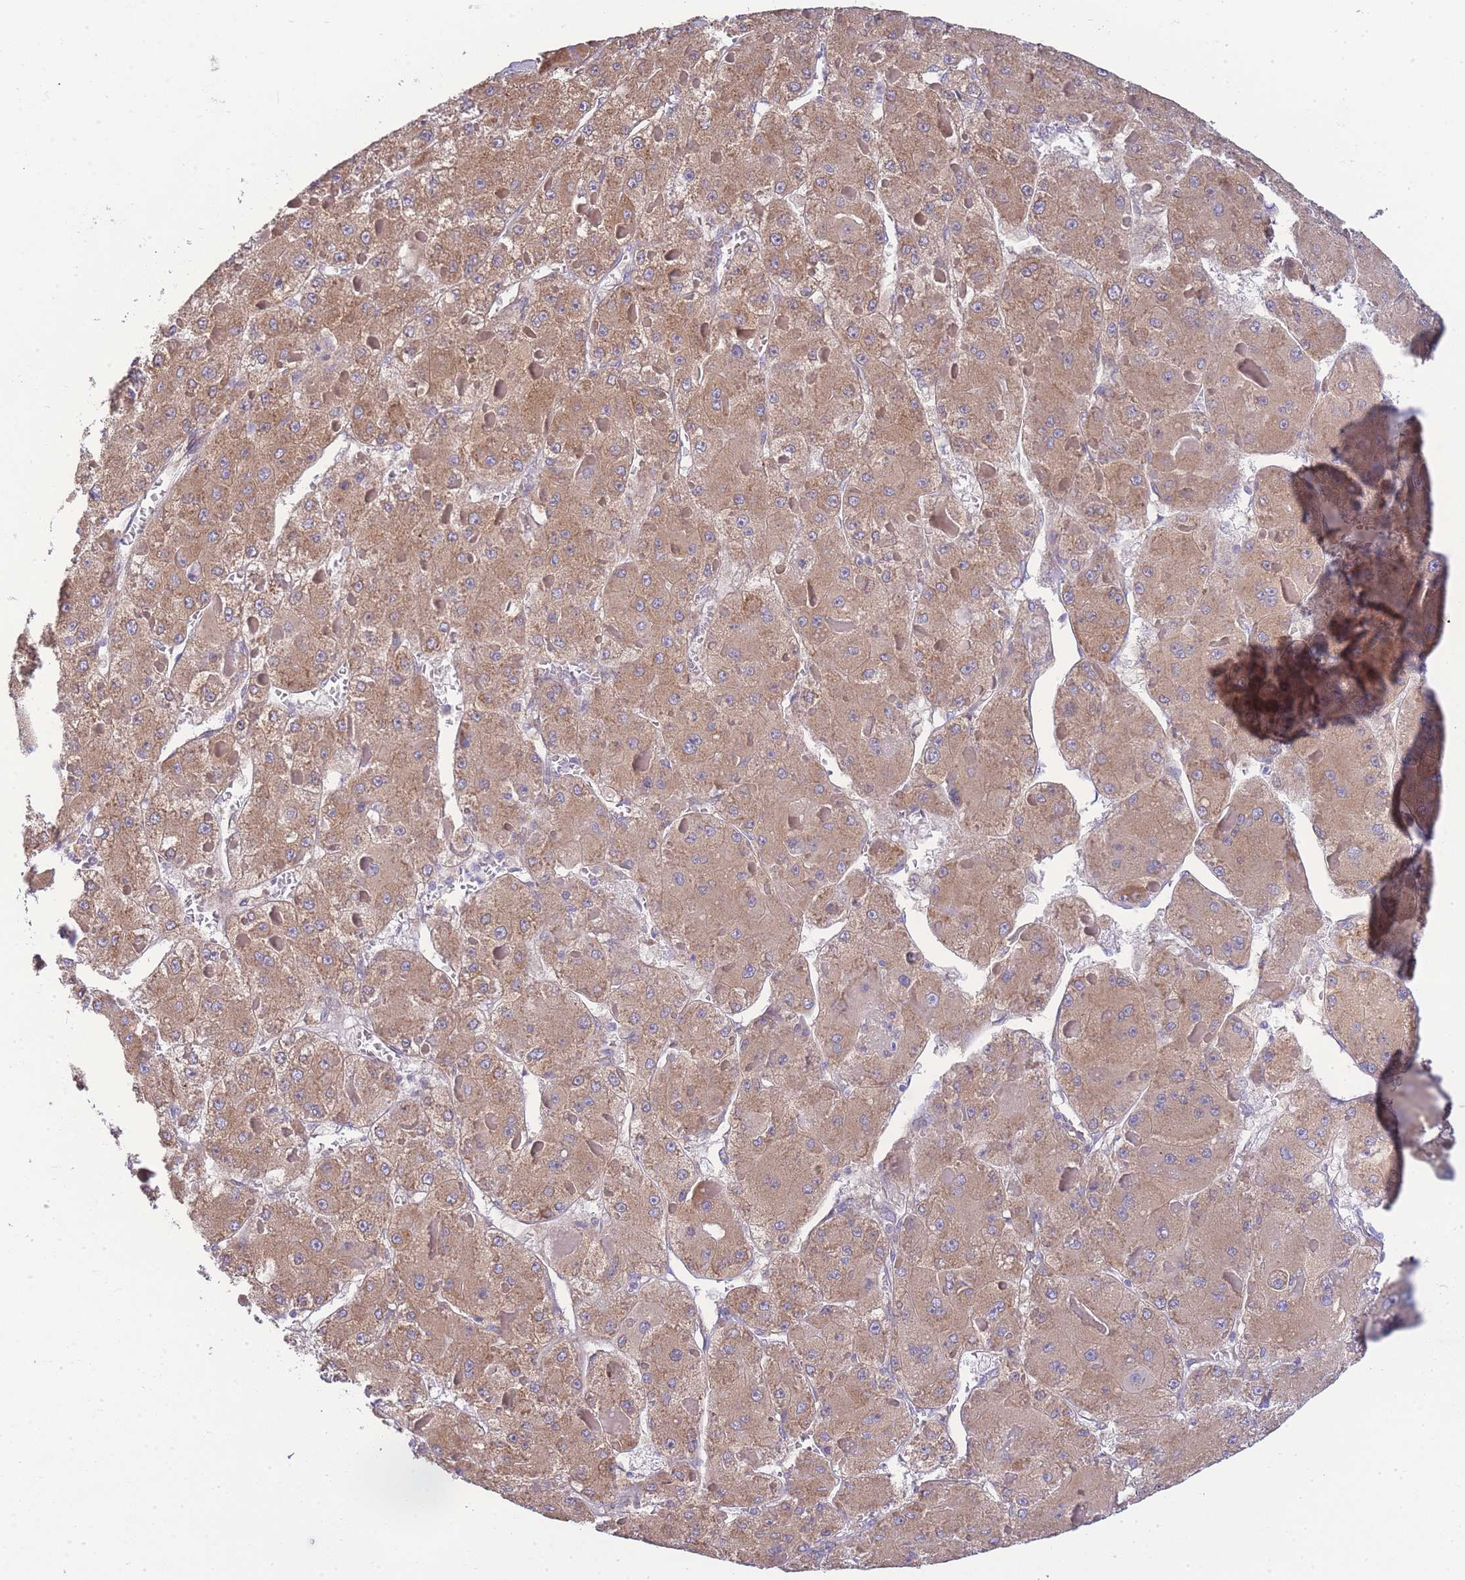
{"staining": {"intensity": "moderate", "quantity": ">75%", "location": "cytoplasmic/membranous"}, "tissue": "liver cancer", "cell_type": "Tumor cells", "image_type": "cancer", "snomed": [{"axis": "morphology", "description": "Carcinoma, Hepatocellular, NOS"}, {"axis": "topography", "description": "Liver"}], "caption": "Liver cancer stained with a brown dye reveals moderate cytoplasmic/membranous positive staining in about >75% of tumor cells.", "gene": "BEX1", "patient": {"sex": "female", "age": 73}}